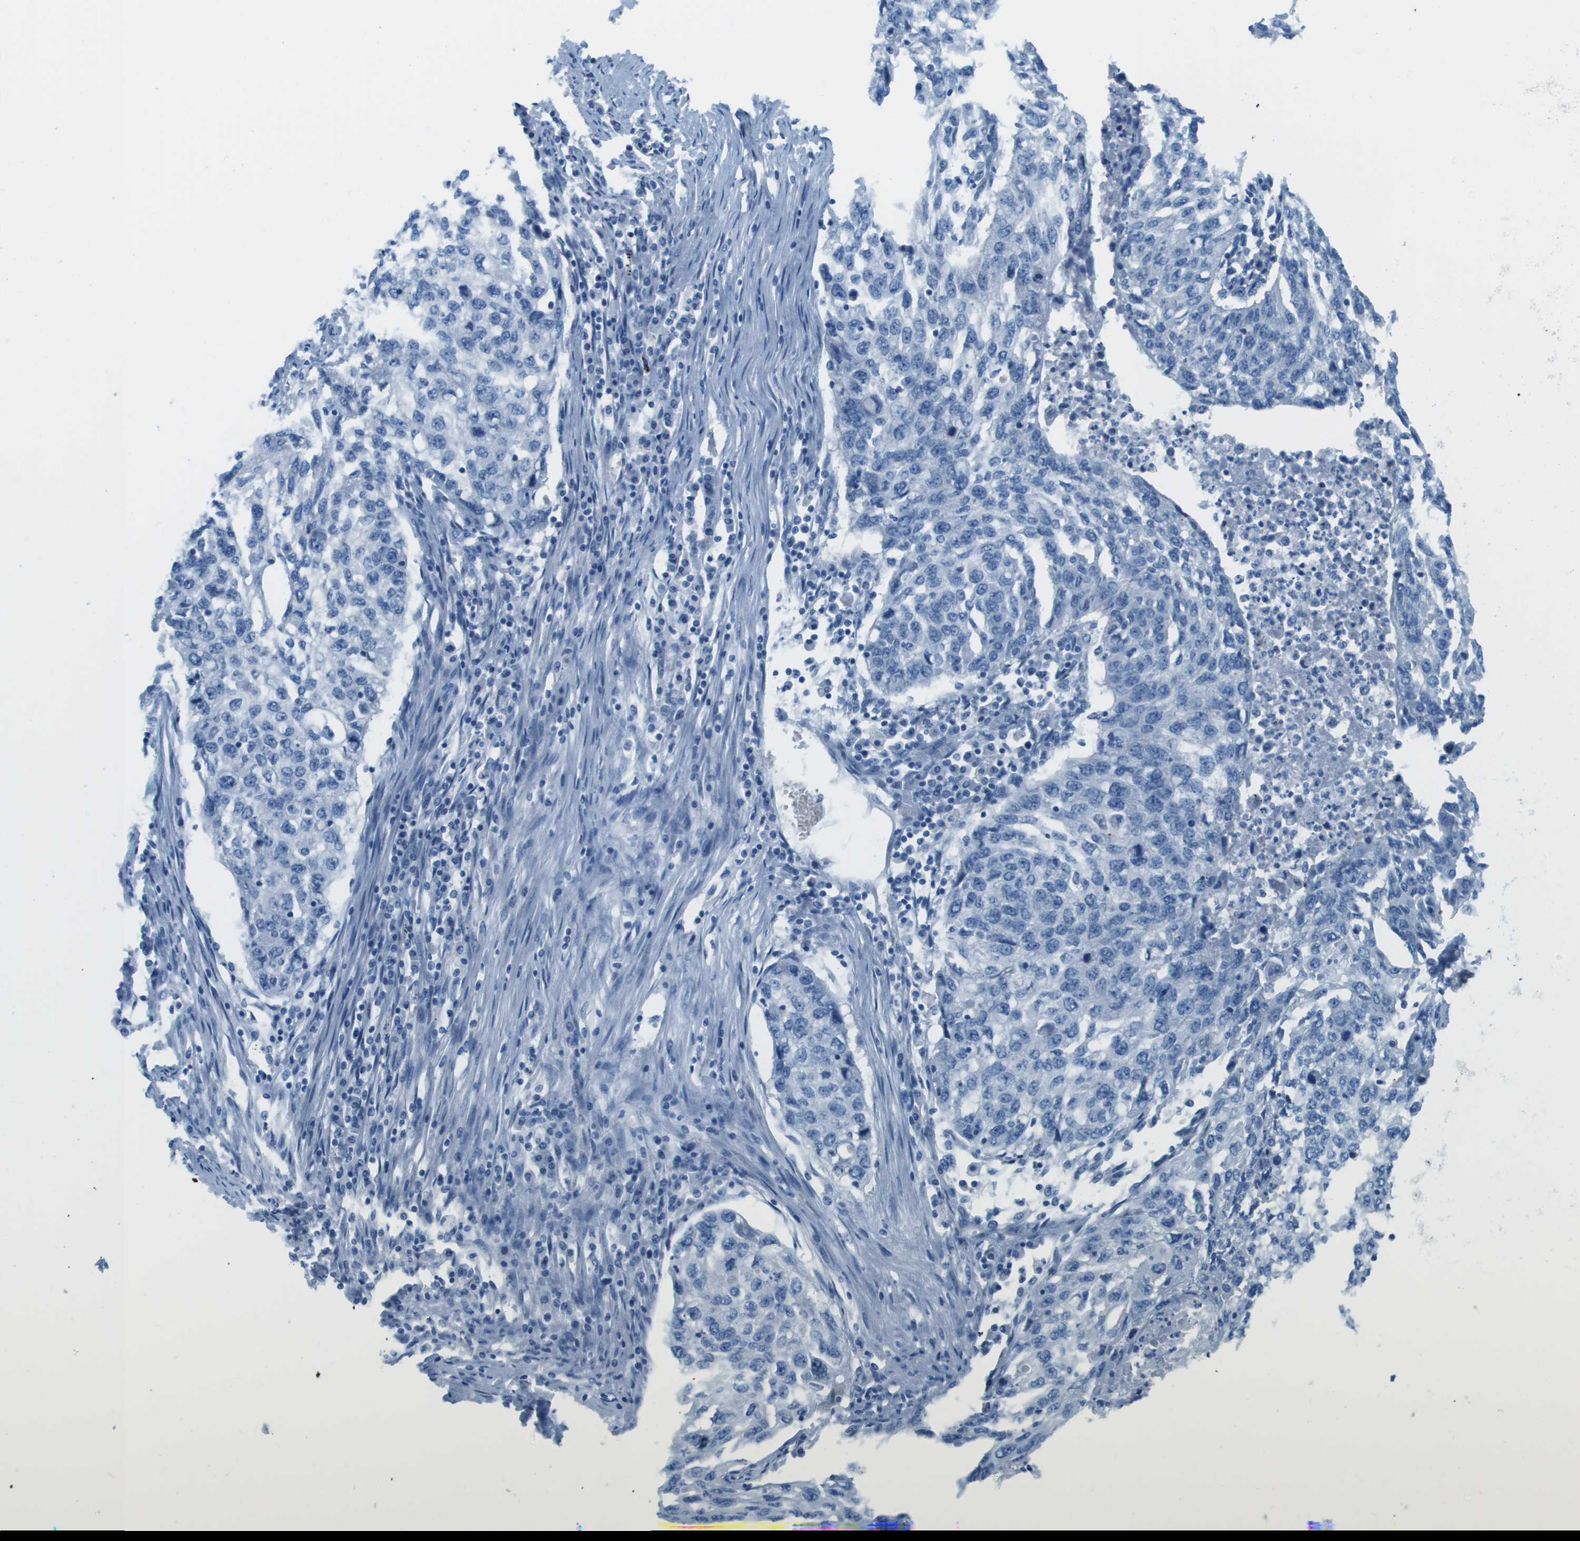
{"staining": {"intensity": "negative", "quantity": "none", "location": "none"}, "tissue": "lung cancer", "cell_type": "Tumor cells", "image_type": "cancer", "snomed": [{"axis": "morphology", "description": "Squamous cell carcinoma, NOS"}, {"axis": "topography", "description": "Lung"}], "caption": "This photomicrograph is of lung squamous cell carcinoma stained with IHC to label a protein in brown with the nuclei are counter-stained blue. There is no staining in tumor cells.", "gene": "CDHR2", "patient": {"sex": "female", "age": 63}}